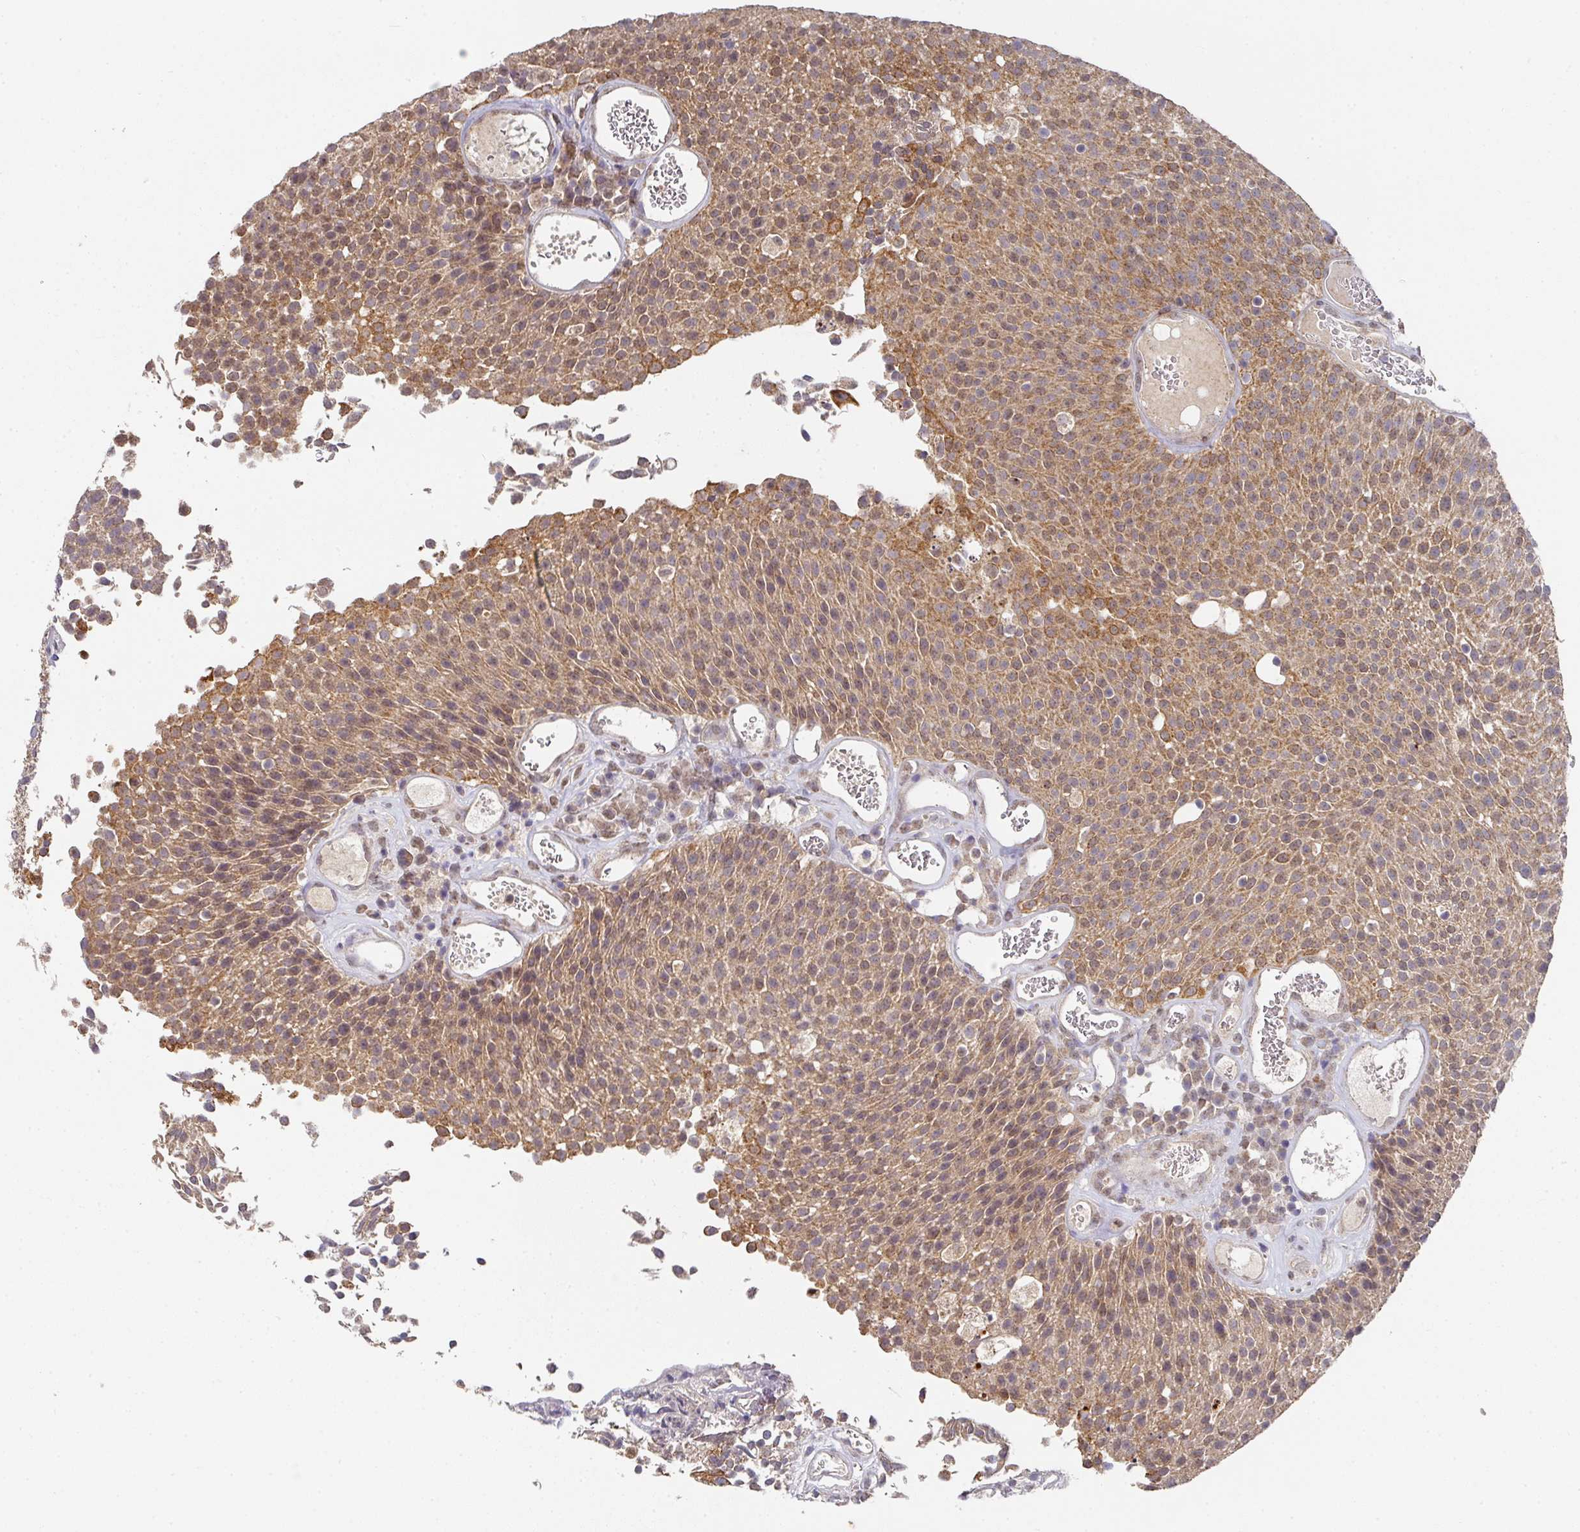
{"staining": {"intensity": "moderate", "quantity": ">75%", "location": "cytoplasmic/membranous"}, "tissue": "urothelial cancer", "cell_type": "Tumor cells", "image_type": "cancer", "snomed": [{"axis": "morphology", "description": "Urothelial carcinoma, Low grade"}, {"axis": "topography", "description": "Urinary bladder"}], "caption": "An image of urothelial carcinoma (low-grade) stained for a protein shows moderate cytoplasmic/membranous brown staining in tumor cells.", "gene": "EXTL3", "patient": {"sex": "female", "age": 79}}